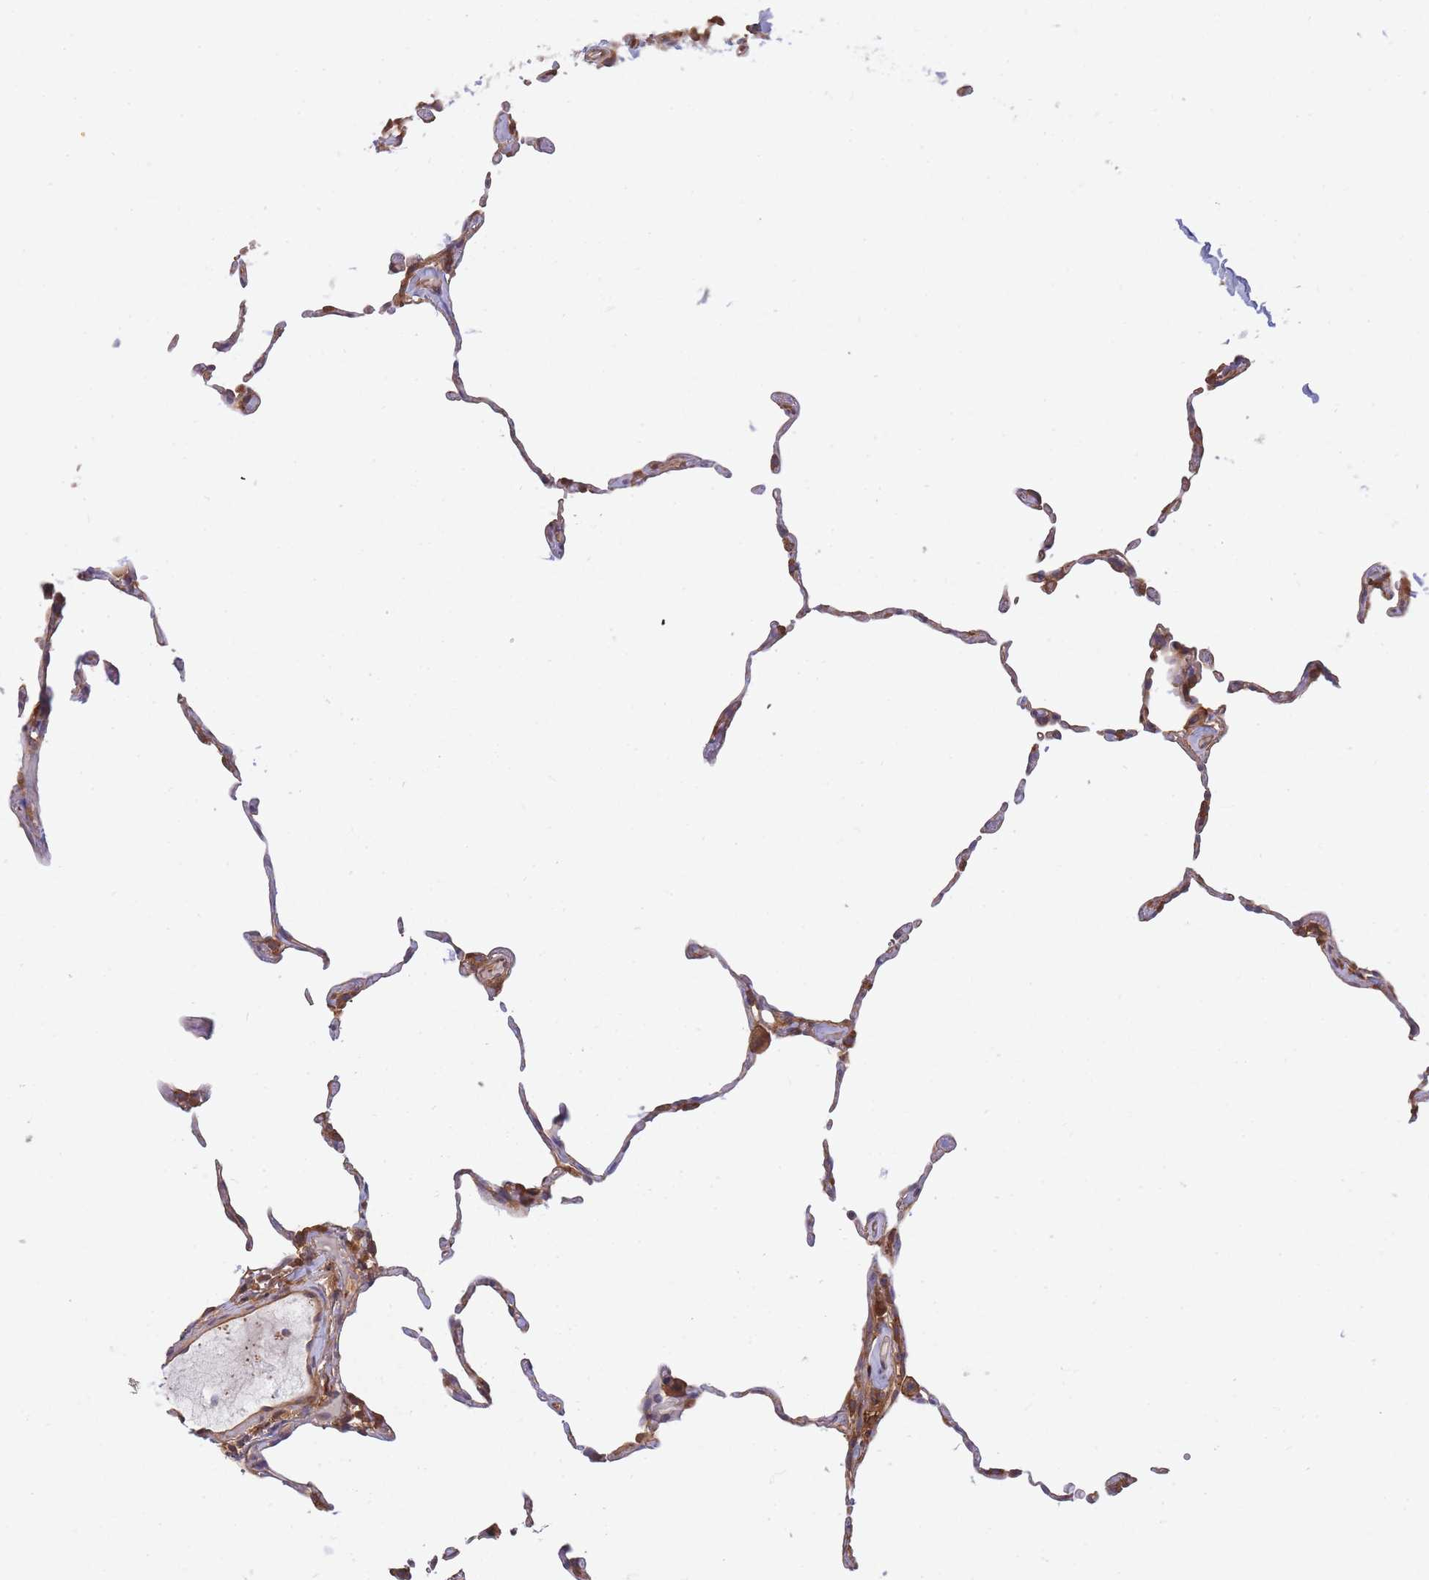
{"staining": {"intensity": "moderate", "quantity": "<25%", "location": "cytoplasmic/membranous"}, "tissue": "lung", "cell_type": "Alveolar cells", "image_type": "normal", "snomed": [{"axis": "morphology", "description": "Normal tissue, NOS"}, {"axis": "topography", "description": "Lung"}], "caption": "Normal lung exhibits moderate cytoplasmic/membranous staining in about <25% of alveolar cells, visualized by immunohistochemistry.", "gene": "SLC4A9", "patient": {"sex": "female", "age": 57}}